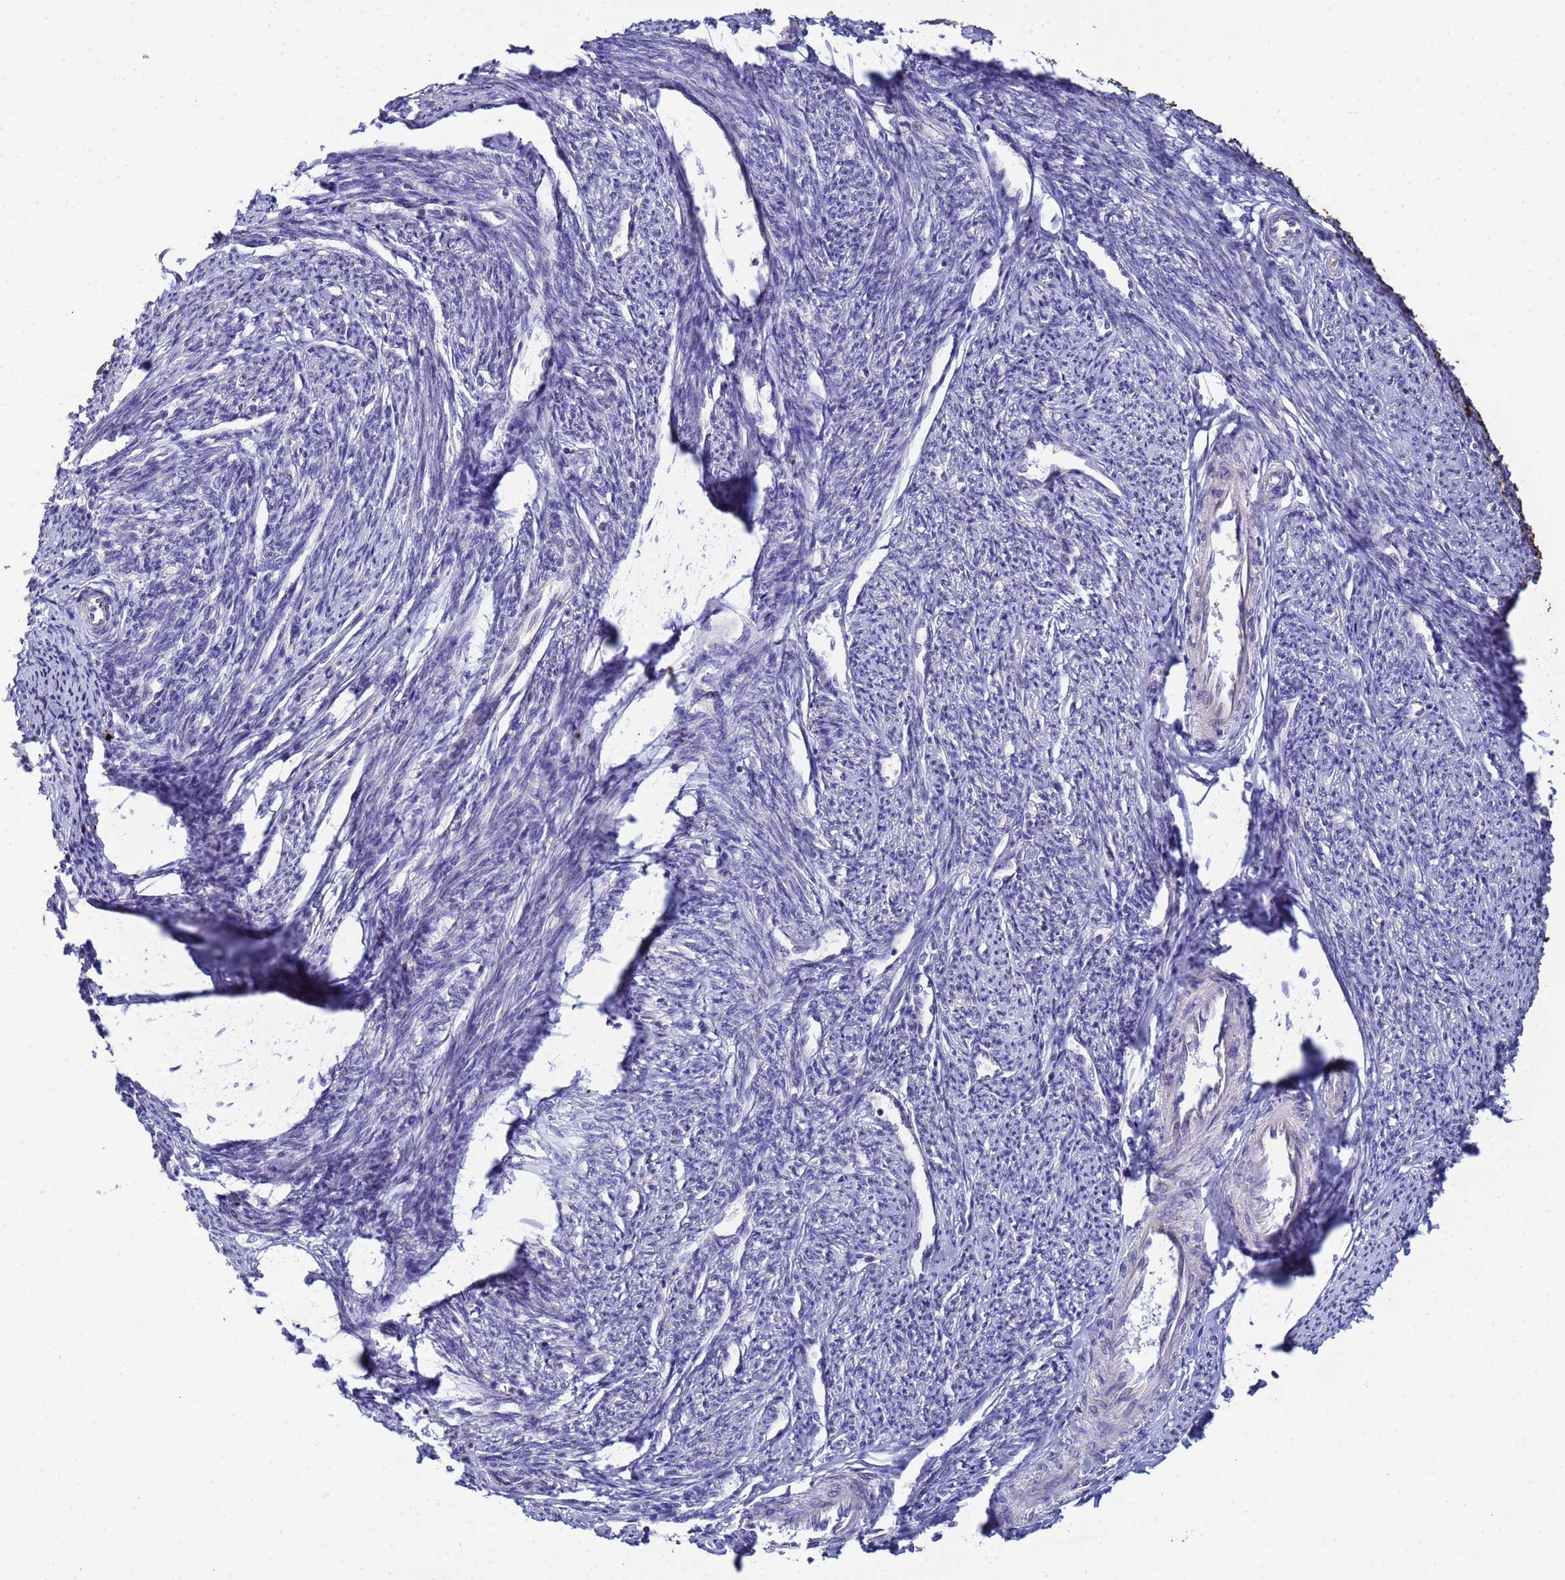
{"staining": {"intensity": "negative", "quantity": "none", "location": "none"}, "tissue": "smooth muscle", "cell_type": "Smooth muscle cells", "image_type": "normal", "snomed": [{"axis": "morphology", "description": "Normal tissue, NOS"}, {"axis": "topography", "description": "Smooth muscle"}, {"axis": "topography", "description": "Uterus"}], "caption": "An immunohistochemistry histopathology image of unremarkable smooth muscle is shown. There is no staining in smooth muscle cells of smooth muscle.", "gene": "CDC34", "patient": {"sex": "female", "age": 59}}